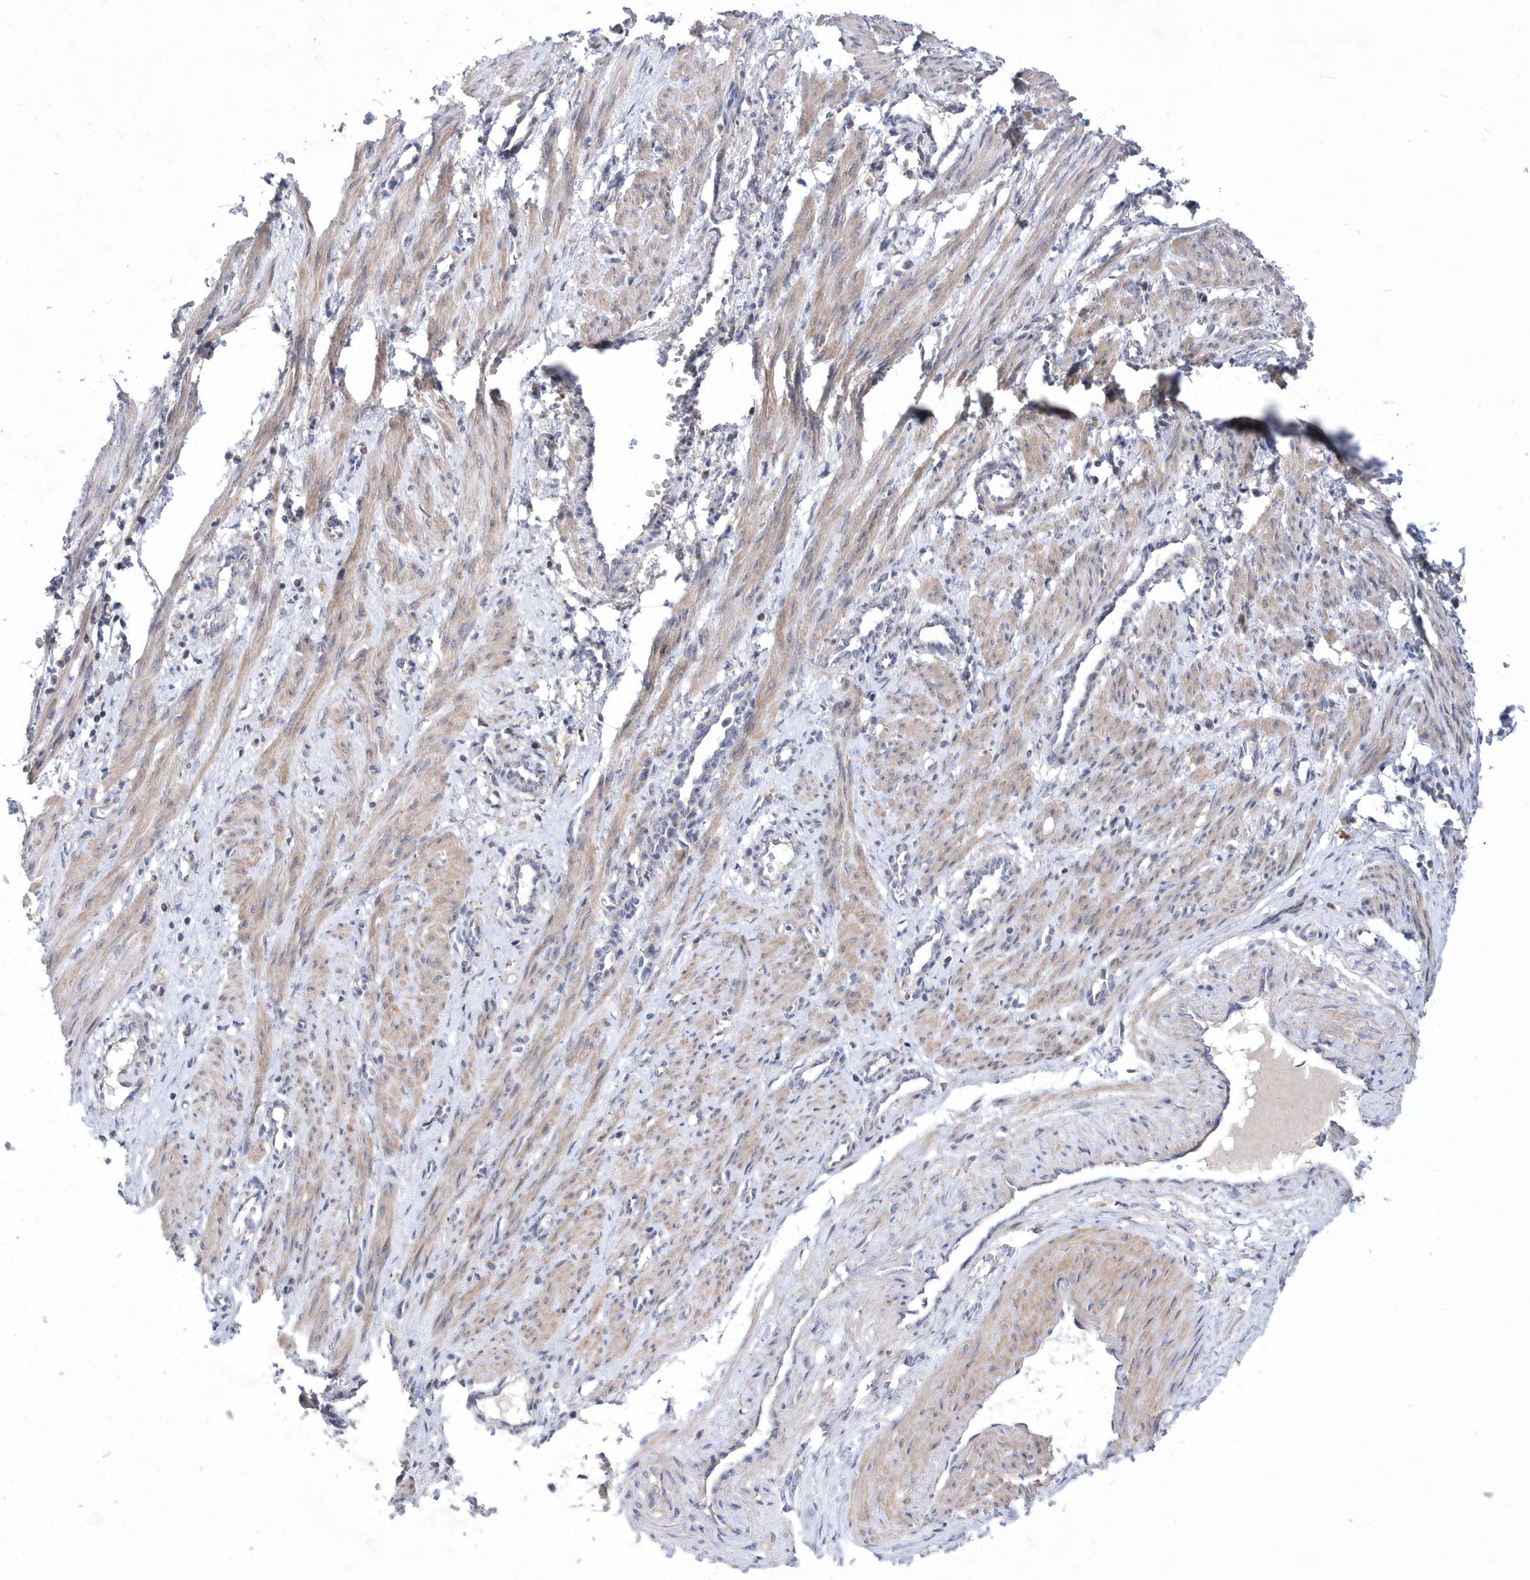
{"staining": {"intensity": "weak", "quantity": "25%-75%", "location": "cytoplasmic/membranous"}, "tissue": "smooth muscle", "cell_type": "Smooth muscle cells", "image_type": "normal", "snomed": [{"axis": "morphology", "description": "Normal tissue, NOS"}, {"axis": "topography", "description": "Endometrium"}], "caption": "Protein staining demonstrates weak cytoplasmic/membranous staining in approximately 25%-75% of smooth muscle cells in unremarkable smooth muscle.", "gene": "LONRF2", "patient": {"sex": "female", "age": 33}}